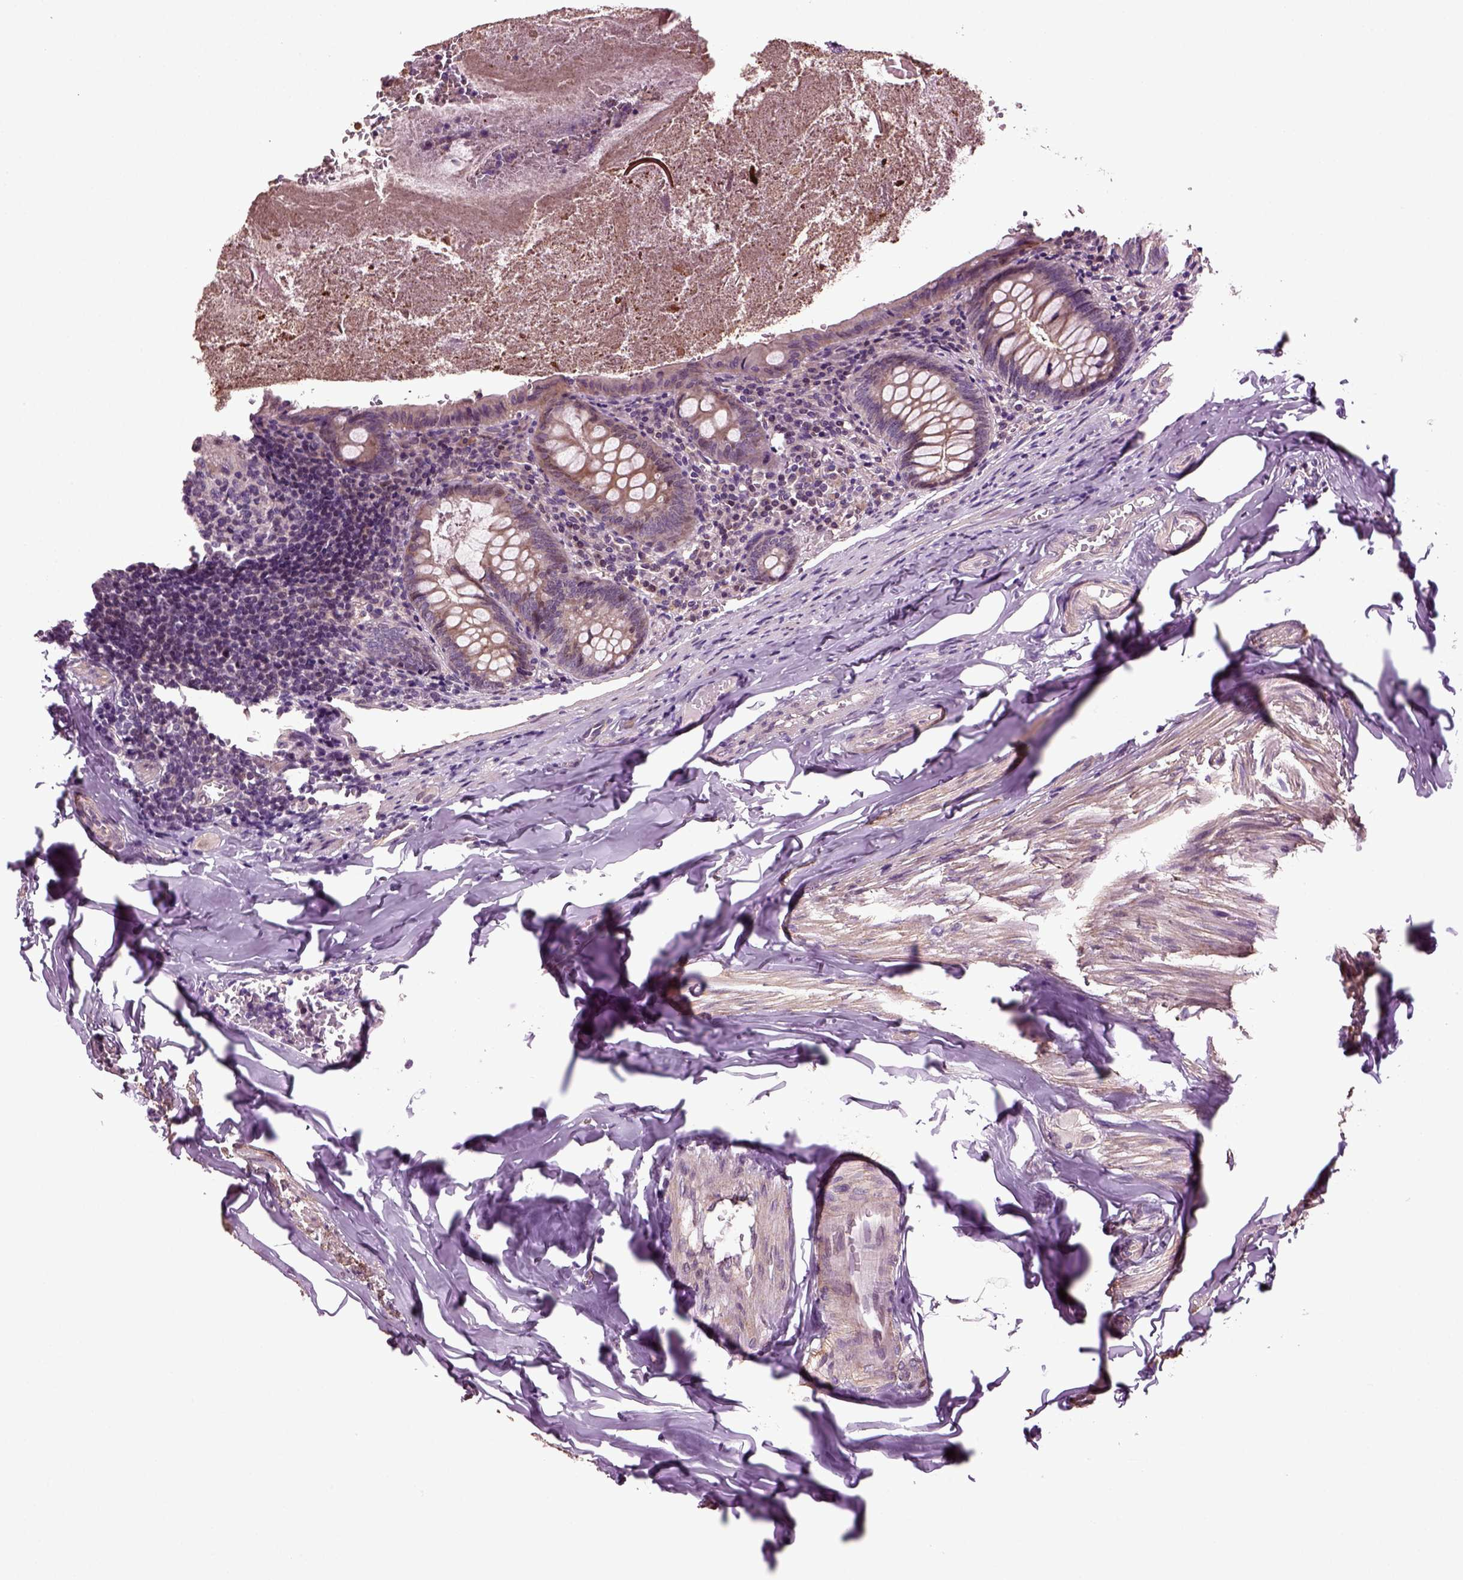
{"staining": {"intensity": "moderate", "quantity": ">75%", "location": "cytoplasmic/membranous"}, "tissue": "appendix", "cell_type": "Glandular cells", "image_type": "normal", "snomed": [{"axis": "morphology", "description": "Normal tissue, NOS"}, {"axis": "topography", "description": "Appendix"}], "caption": "Brown immunohistochemical staining in benign human appendix exhibits moderate cytoplasmic/membranous positivity in approximately >75% of glandular cells.", "gene": "HAGHL", "patient": {"sex": "female", "age": 23}}